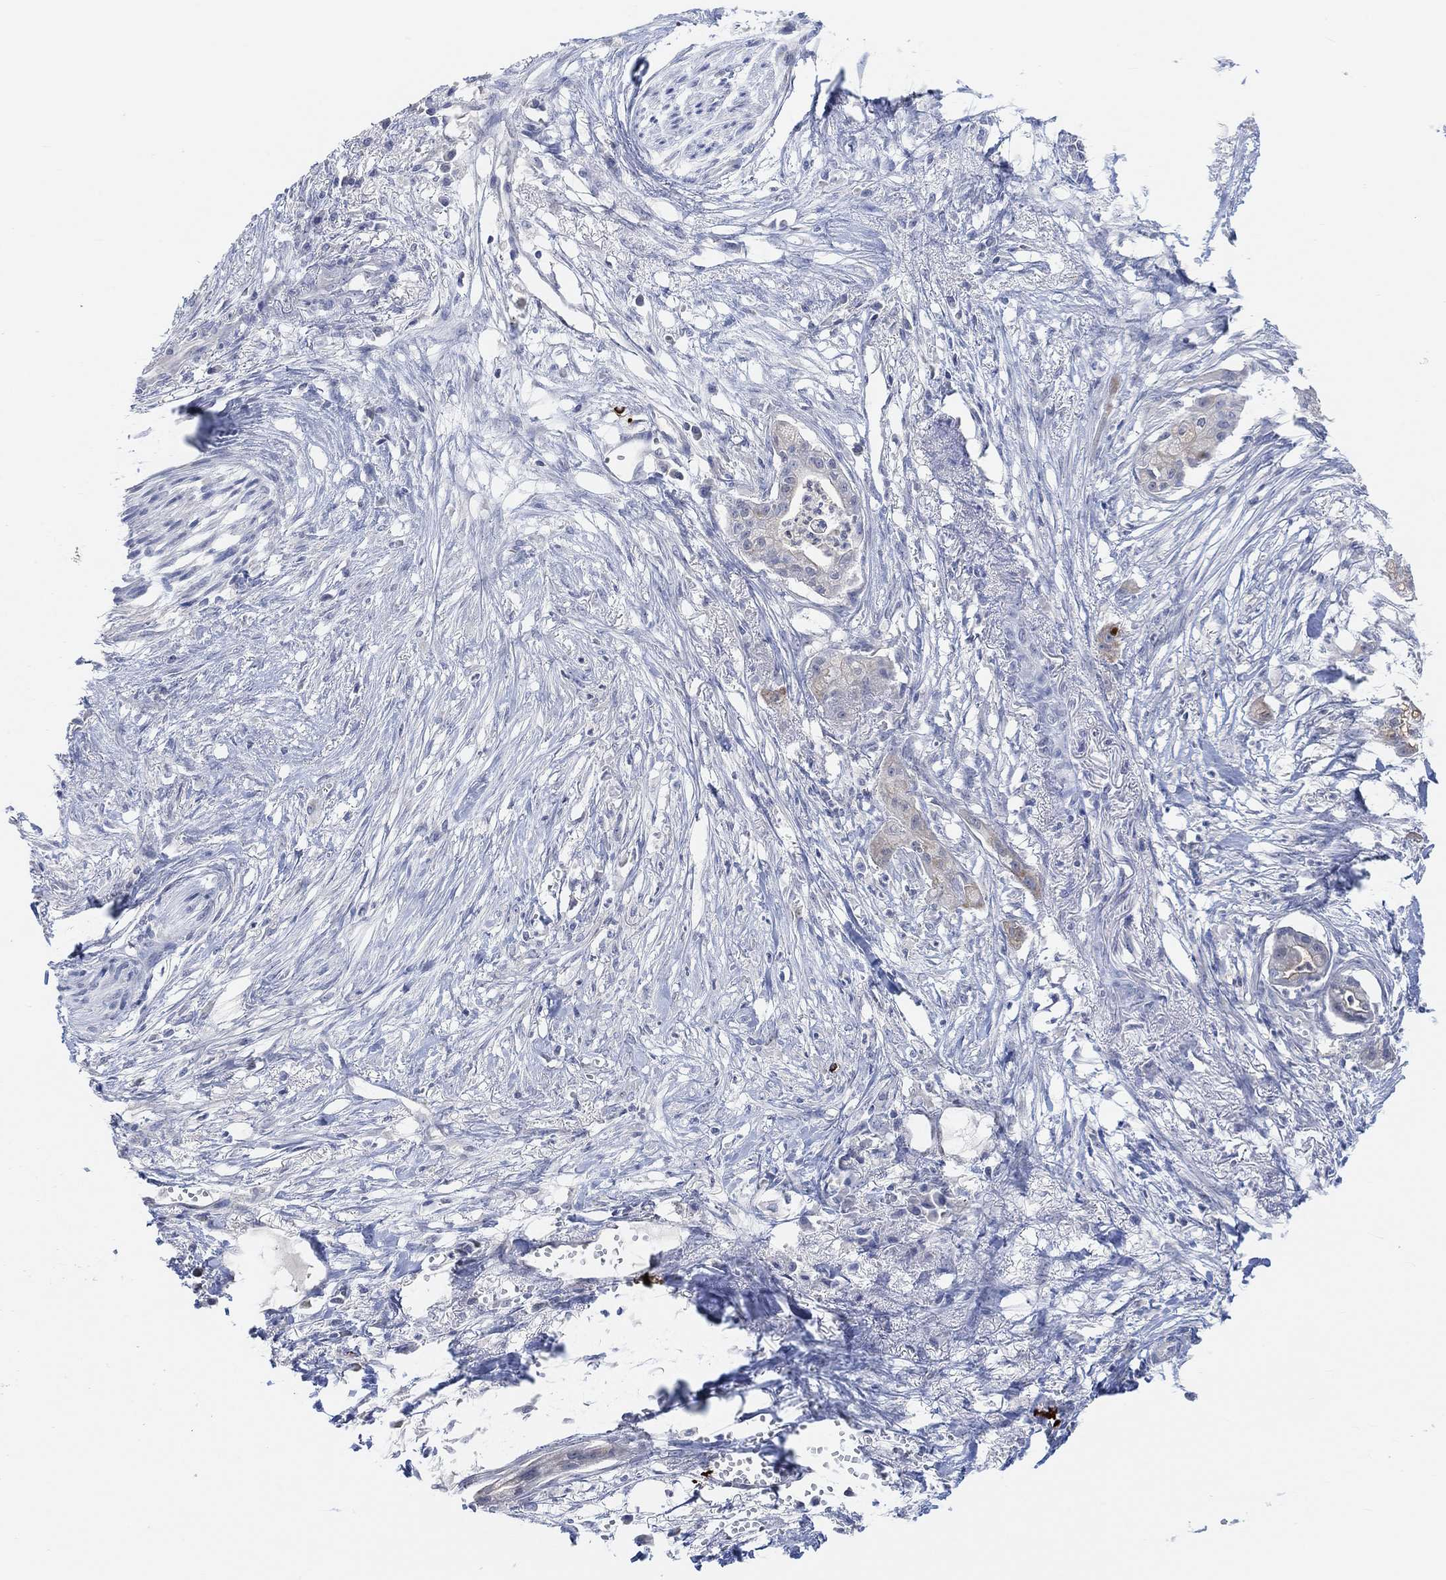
{"staining": {"intensity": "moderate", "quantity": "<25%", "location": "cytoplasmic/membranous"}, "tissue": "pancreatic cancer", "cell_type": "Tumor cells", "image_type": "cancer", "snomed": [{"axis": "morphology", "description": "Normal tissue, NOS"}, {"axis": "morphology", "description": "Adenocarcinoma, NOS"}, {"axis": "topography", "description": "Pancreas"}], "caption": "This image exhibits immunohistochemistry staining of pancreatic cancer (adenocarcinoma), with low moderate cytoplasmic/membranous expression in about <25% of tumor cells.", "gene": "MUC1", "patient": {"sex": "female", "age": 58}}